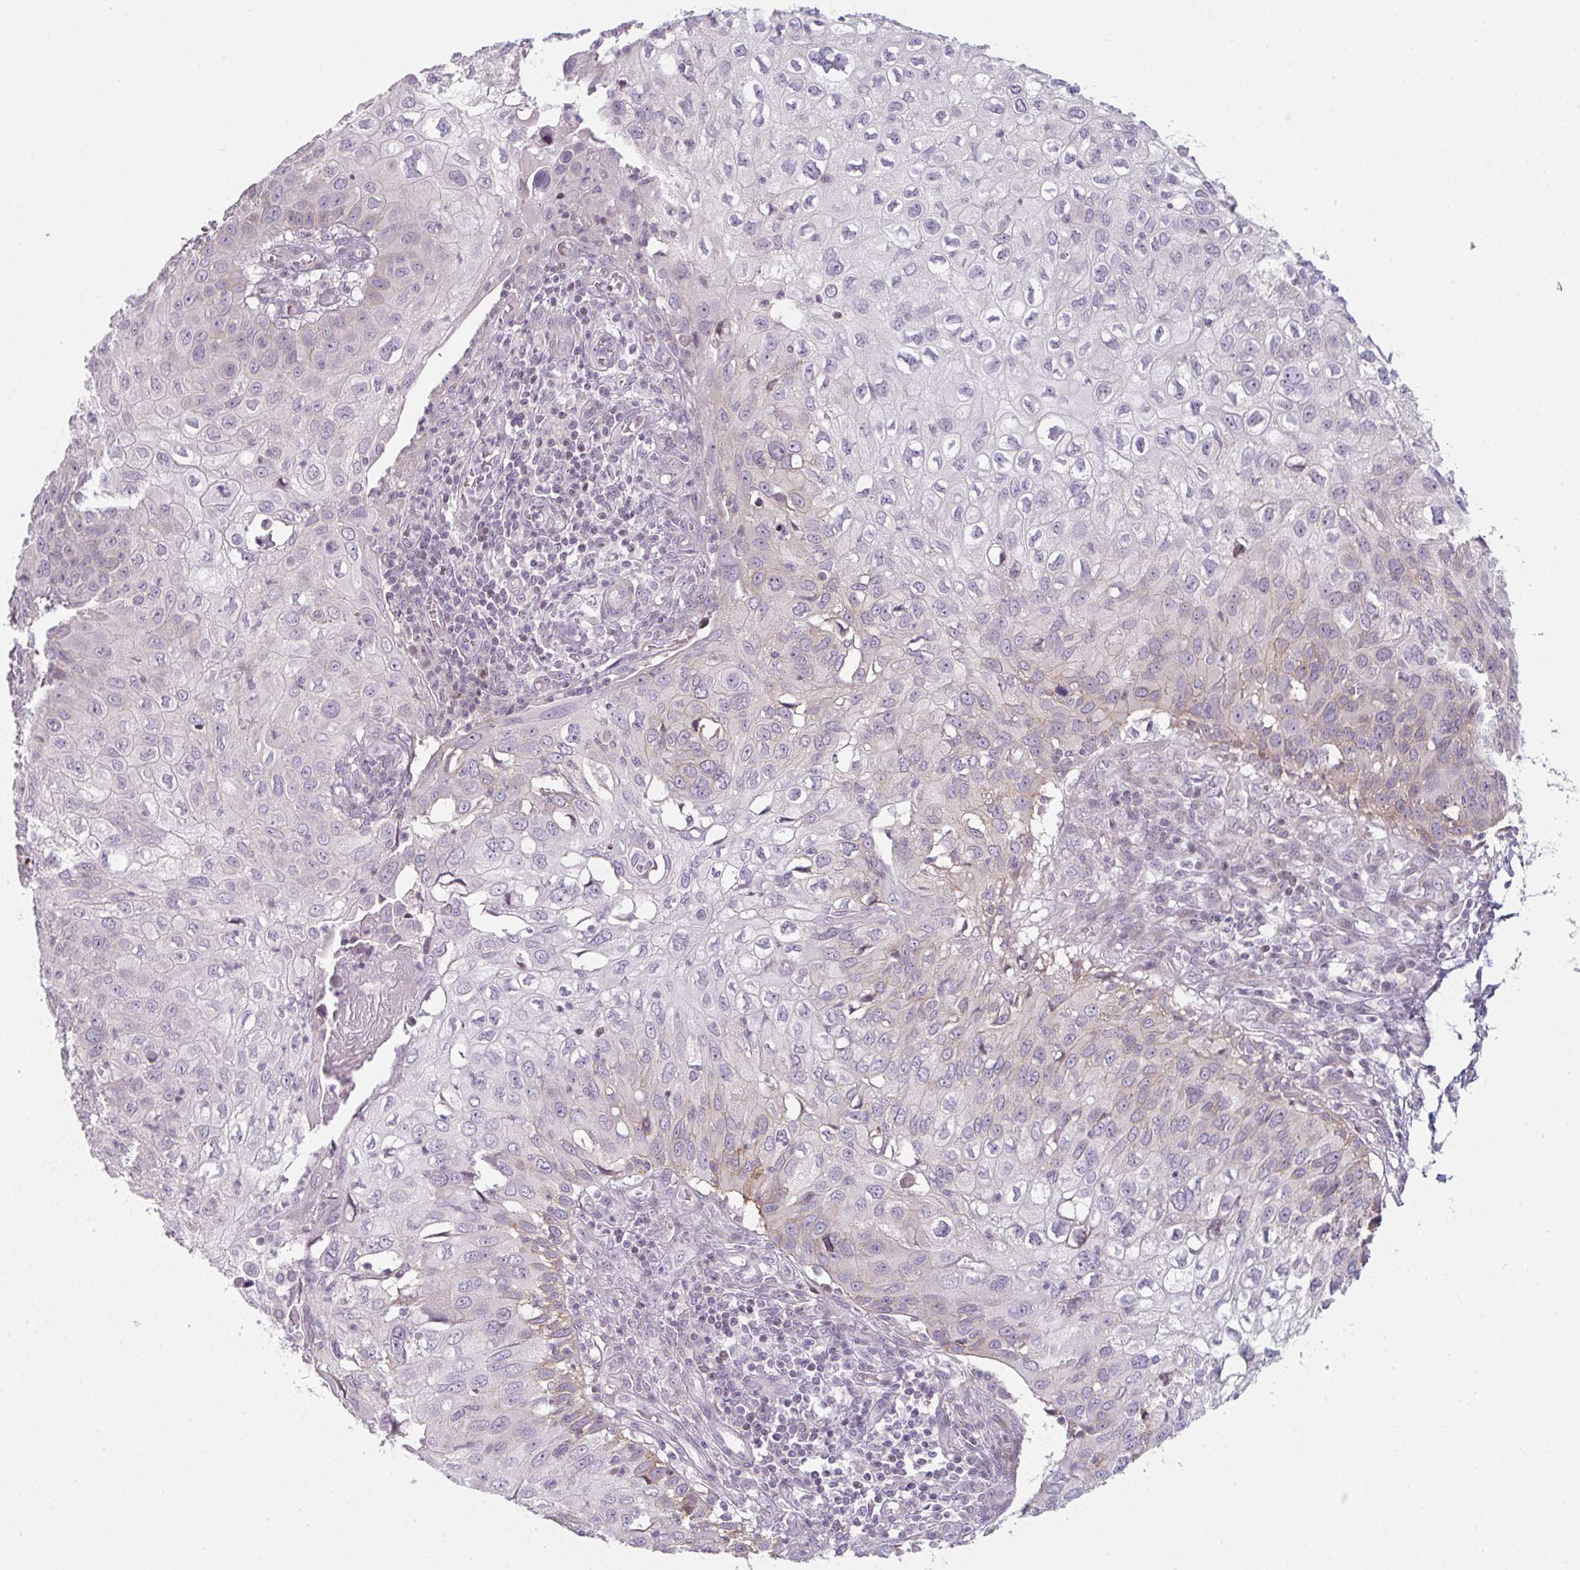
{"staining": {"intensity": "negative", "quantity": "none", "location": "none"}, "tissue": "skin cancer", "cell_type": "Tumor cells", "image_type": "cancer", "snomed": [{"axis": "morphology", "description": "Squamous cell carcinoma, NOS"}, {"axis": "topography", "description": "Skin"}], "caption": "This photomicrograph is of skin cancer stained with immunohistochemistry (IHC) to label a protein in brown with the nuclei are counter-stained blue. There is no staining in tumor cells.", "gene": "TMEM237", "patient": {"sex": "male", "age": 87}}